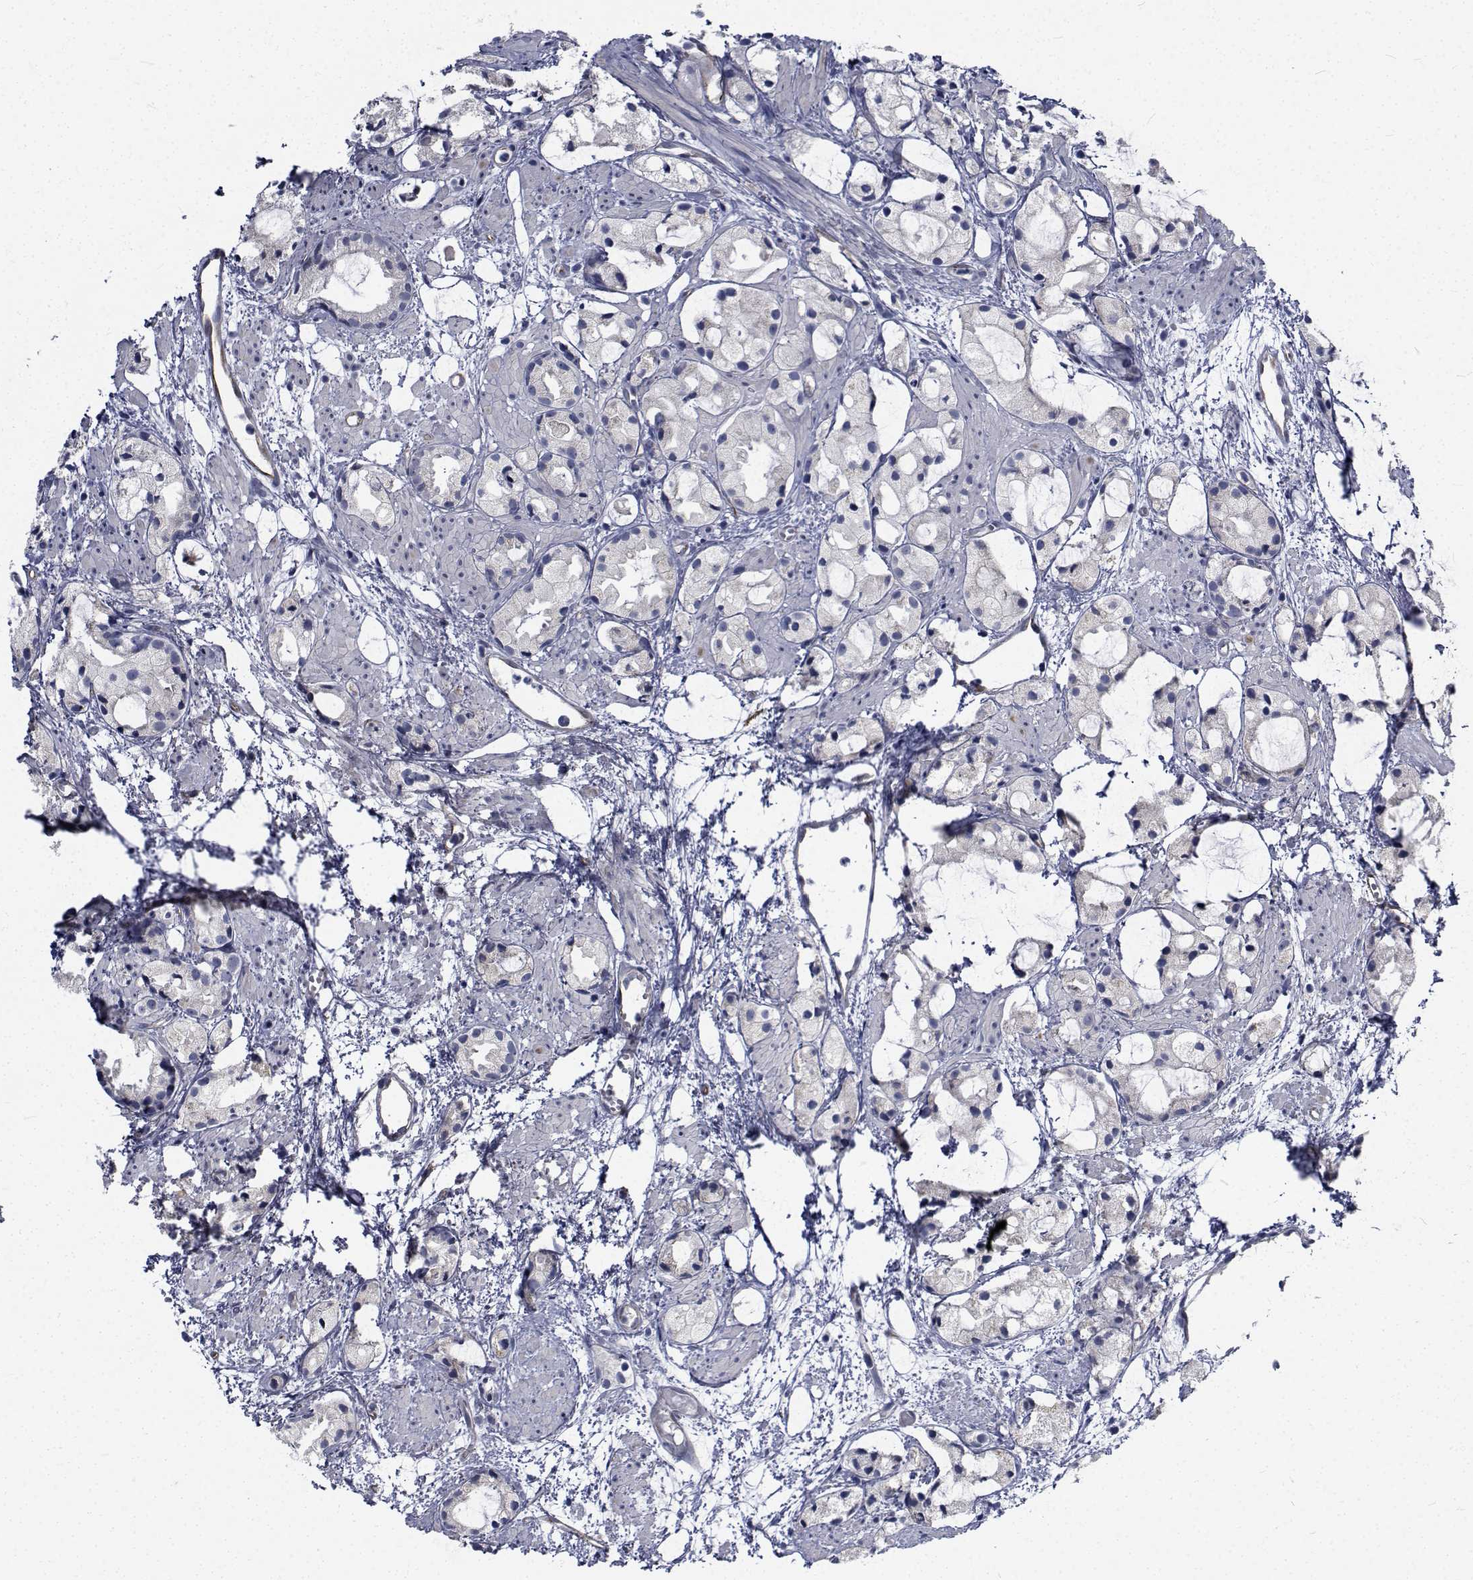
{"staining": {"intensity": "negative", "quantity": "none", "location": "none"}, "tissue": "prostate cancer", "cell_type": "Tumor cells", "image_type": "cancer", "snomed": [{"axis": "morphology", "description": "Adenocarcinoma, High grade"}, {"axis": "topography", "description": "Prostate"}], "caption": "This is an immunohistochemistry (IHC) image of prostate cancer. There is no positivity in tumor cells.", "gene": "TTBK1", "patient": {"sex": "male", "age": 85}}